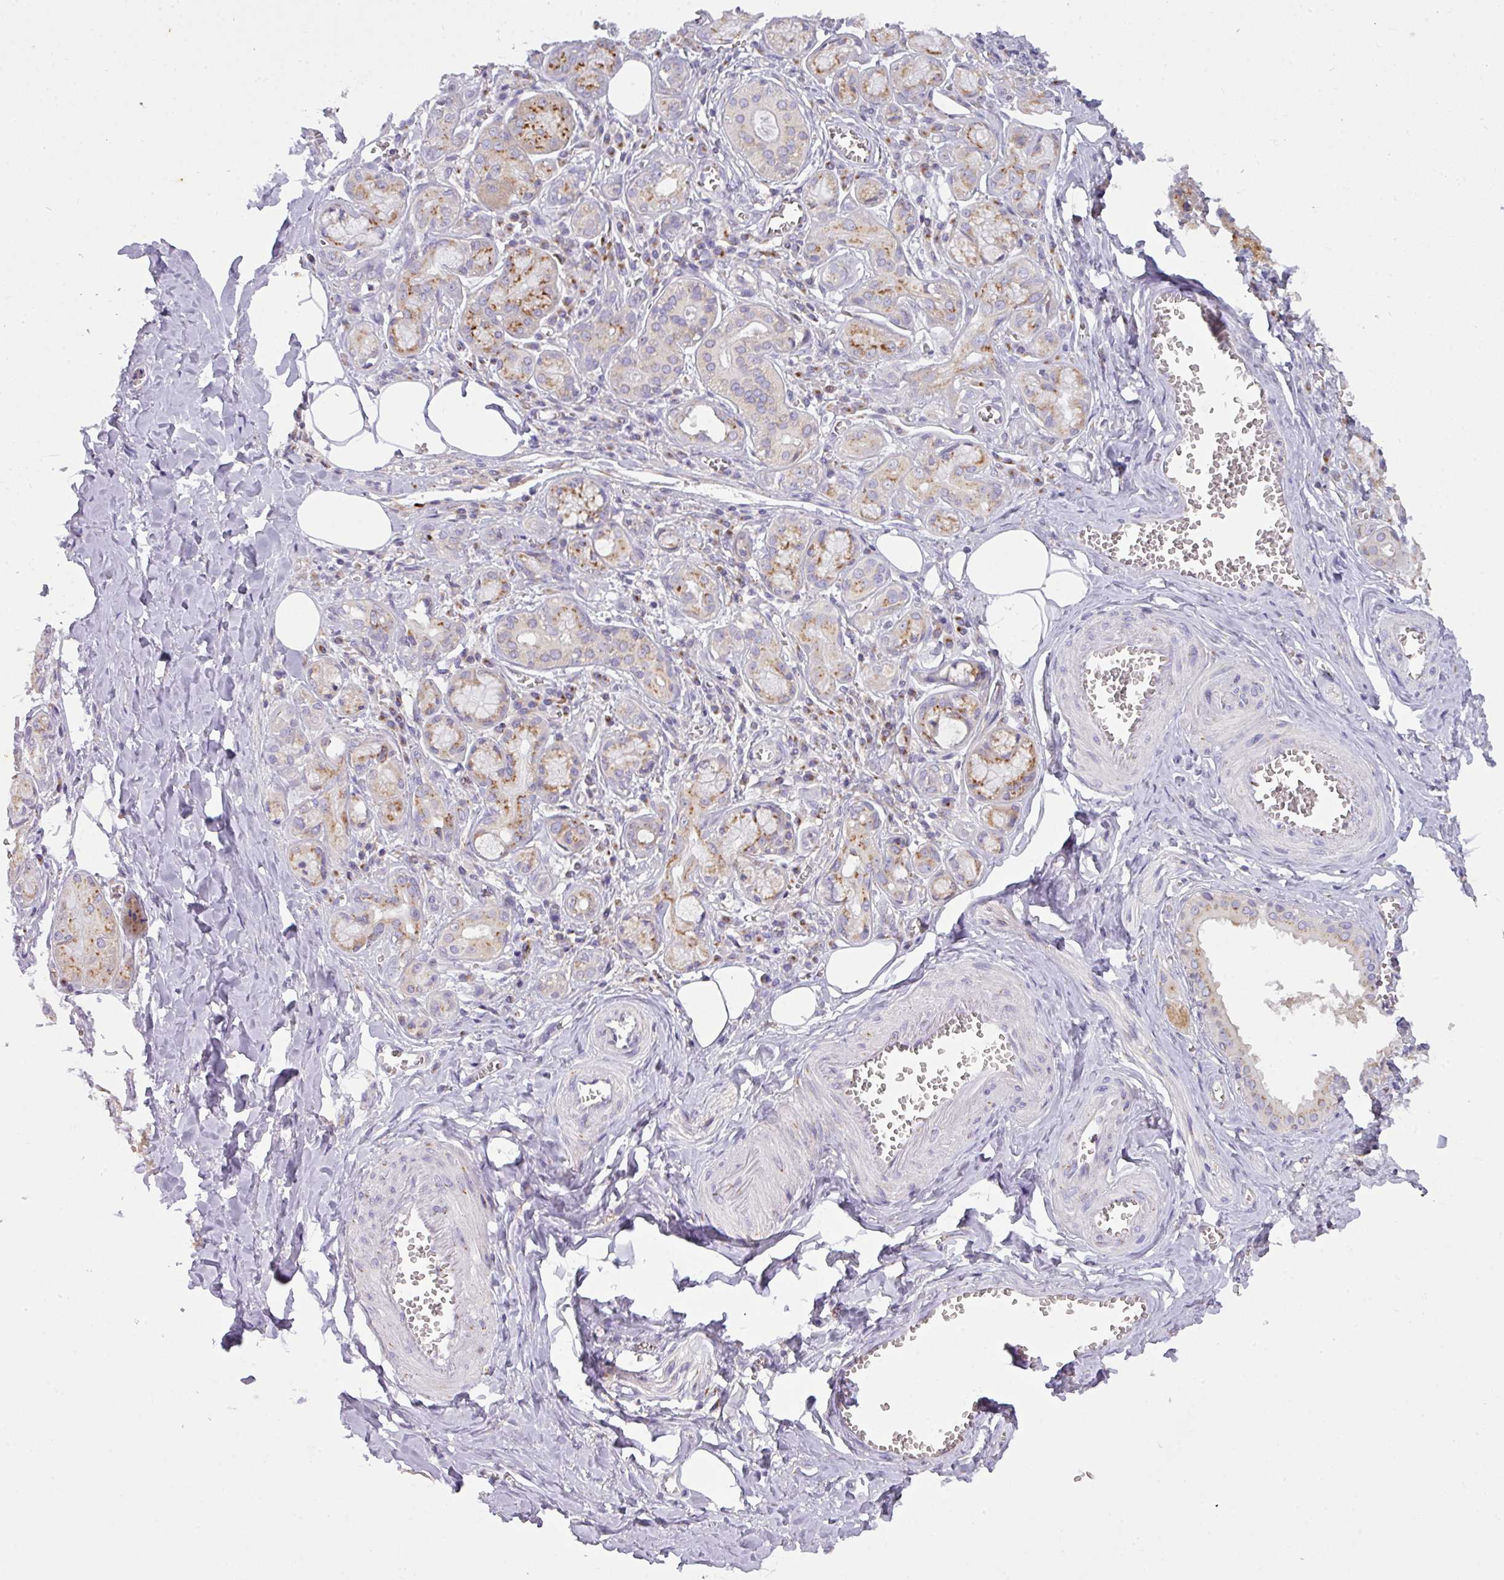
{"staining": {"intensity": "moderate", "quantity": "25%-75%", "location": "cytoplasmic/membranous"}, "tissue": "salivary gland", "cell_type": "Glandular cells", "image_type": "normal", "snomed": [{"axis": "morphology", "description": "Normal tissue, NOS"}, {"axis": "topography", "description": "Salivary gland"}], "caption": "DAB (3,3'-diaminobenzidine) immunohistochemical staining of normal human salivary gland exhibits moderate cytoplasmic/membranous protein positivity in approximately 25%-75% of glandular cells.", "gene": "VTI1A", "patient": {"sex": "male", "age": 74}}